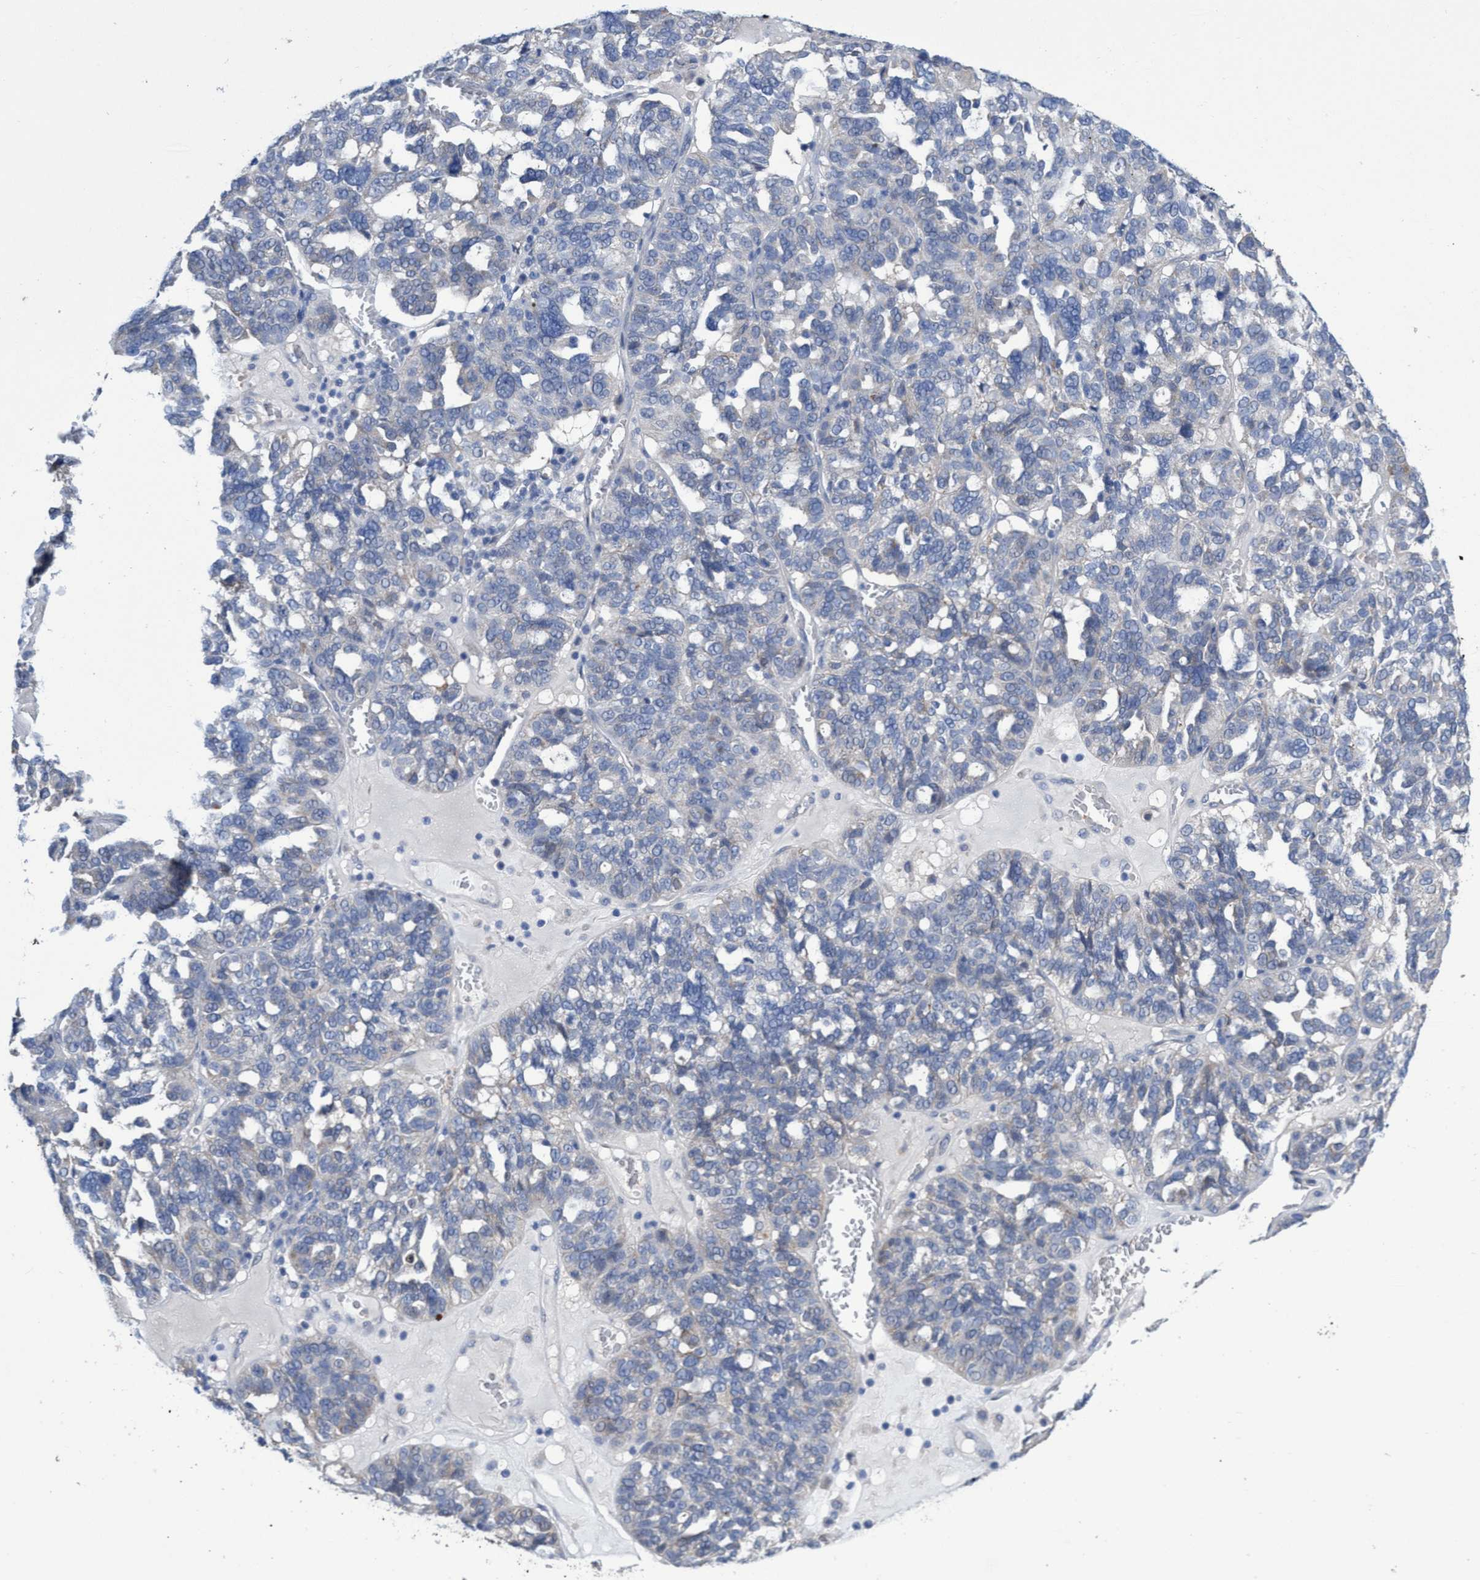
{"staining": {"intensity": "negative", "quantity": "none", "location": "none"}, "tissue": "ovarian cancer", "cell_type": "Tumor cells", "image_type": "cancer", "snomed": [{"axis": "morphology", "description": "Cystadenocarcinoma, serous, NOS"}, {"axis": "topography", "description": "Ovary"}], "caption": "An immunohistochemistry photomicrograph of ovarian serous cystadenocarcinoma is shown. There is no staining in tumor cells of ovarian serous cystadenocarcinoma.", "gene": "SVEP1", "patient": {"sex": "female", "age": 59}}